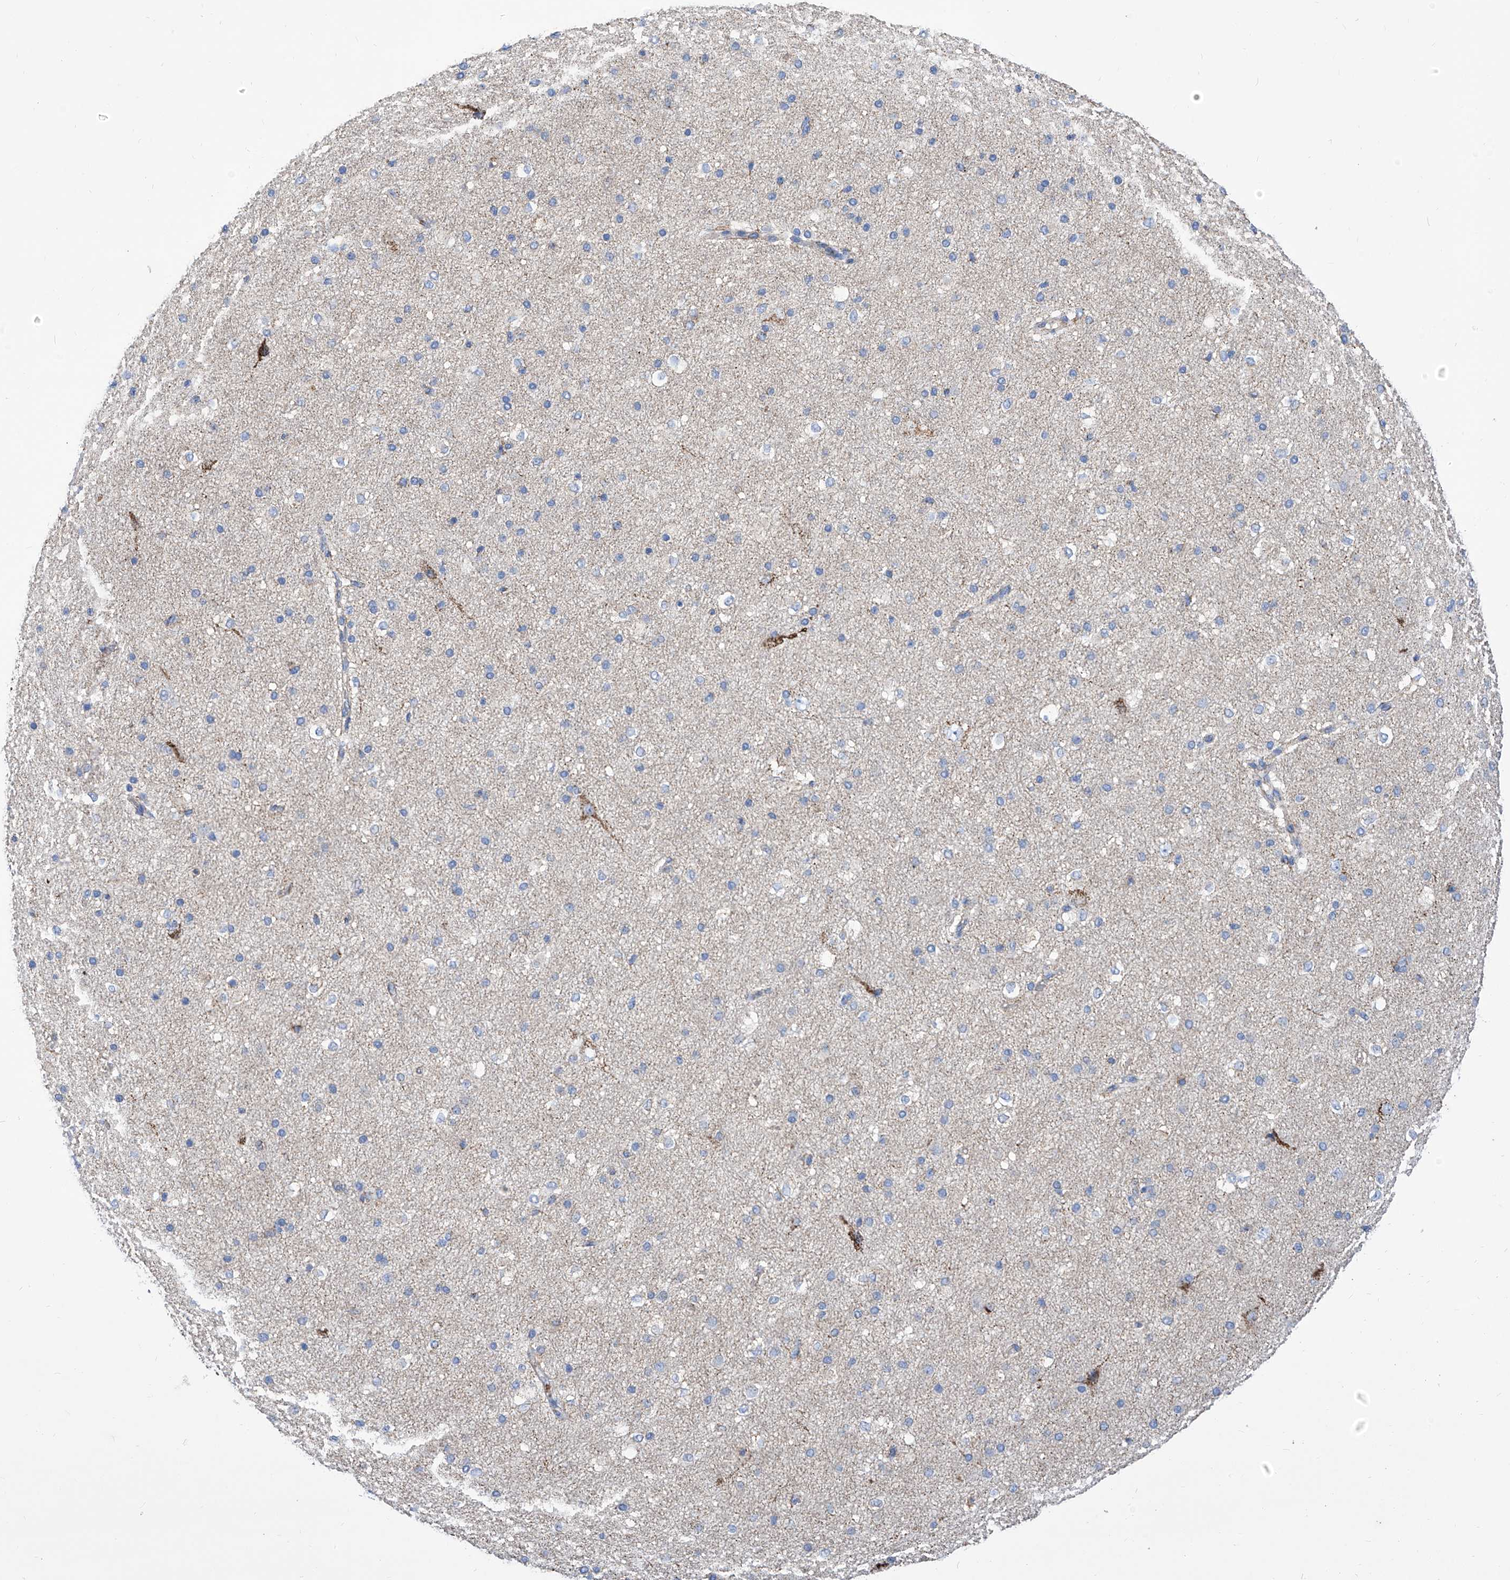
{"staining": {"intensity": "weak", "quantity": "25%-75%", "location": "cytoplasmic/membranous"}, "tissue": "cerebral cortex", "cell_type": "Endothelial cells", "image_type": "normal", "snomed": [{"axis": "morphology", "description": "Normal tissue, NOS"}, {"axis": "morphology", "description": "Developmental malformation"}, {"axis": "topography", "description": "Cerebral cortex"}], "caption": "A photomicrograph of human cerebral cortex stained for a protein exhibits weak cytoplasmic/membranous brown staining in endothelial cells.", "gene": "SRBD1", "patient": {"sex": "female", "age": 30}}